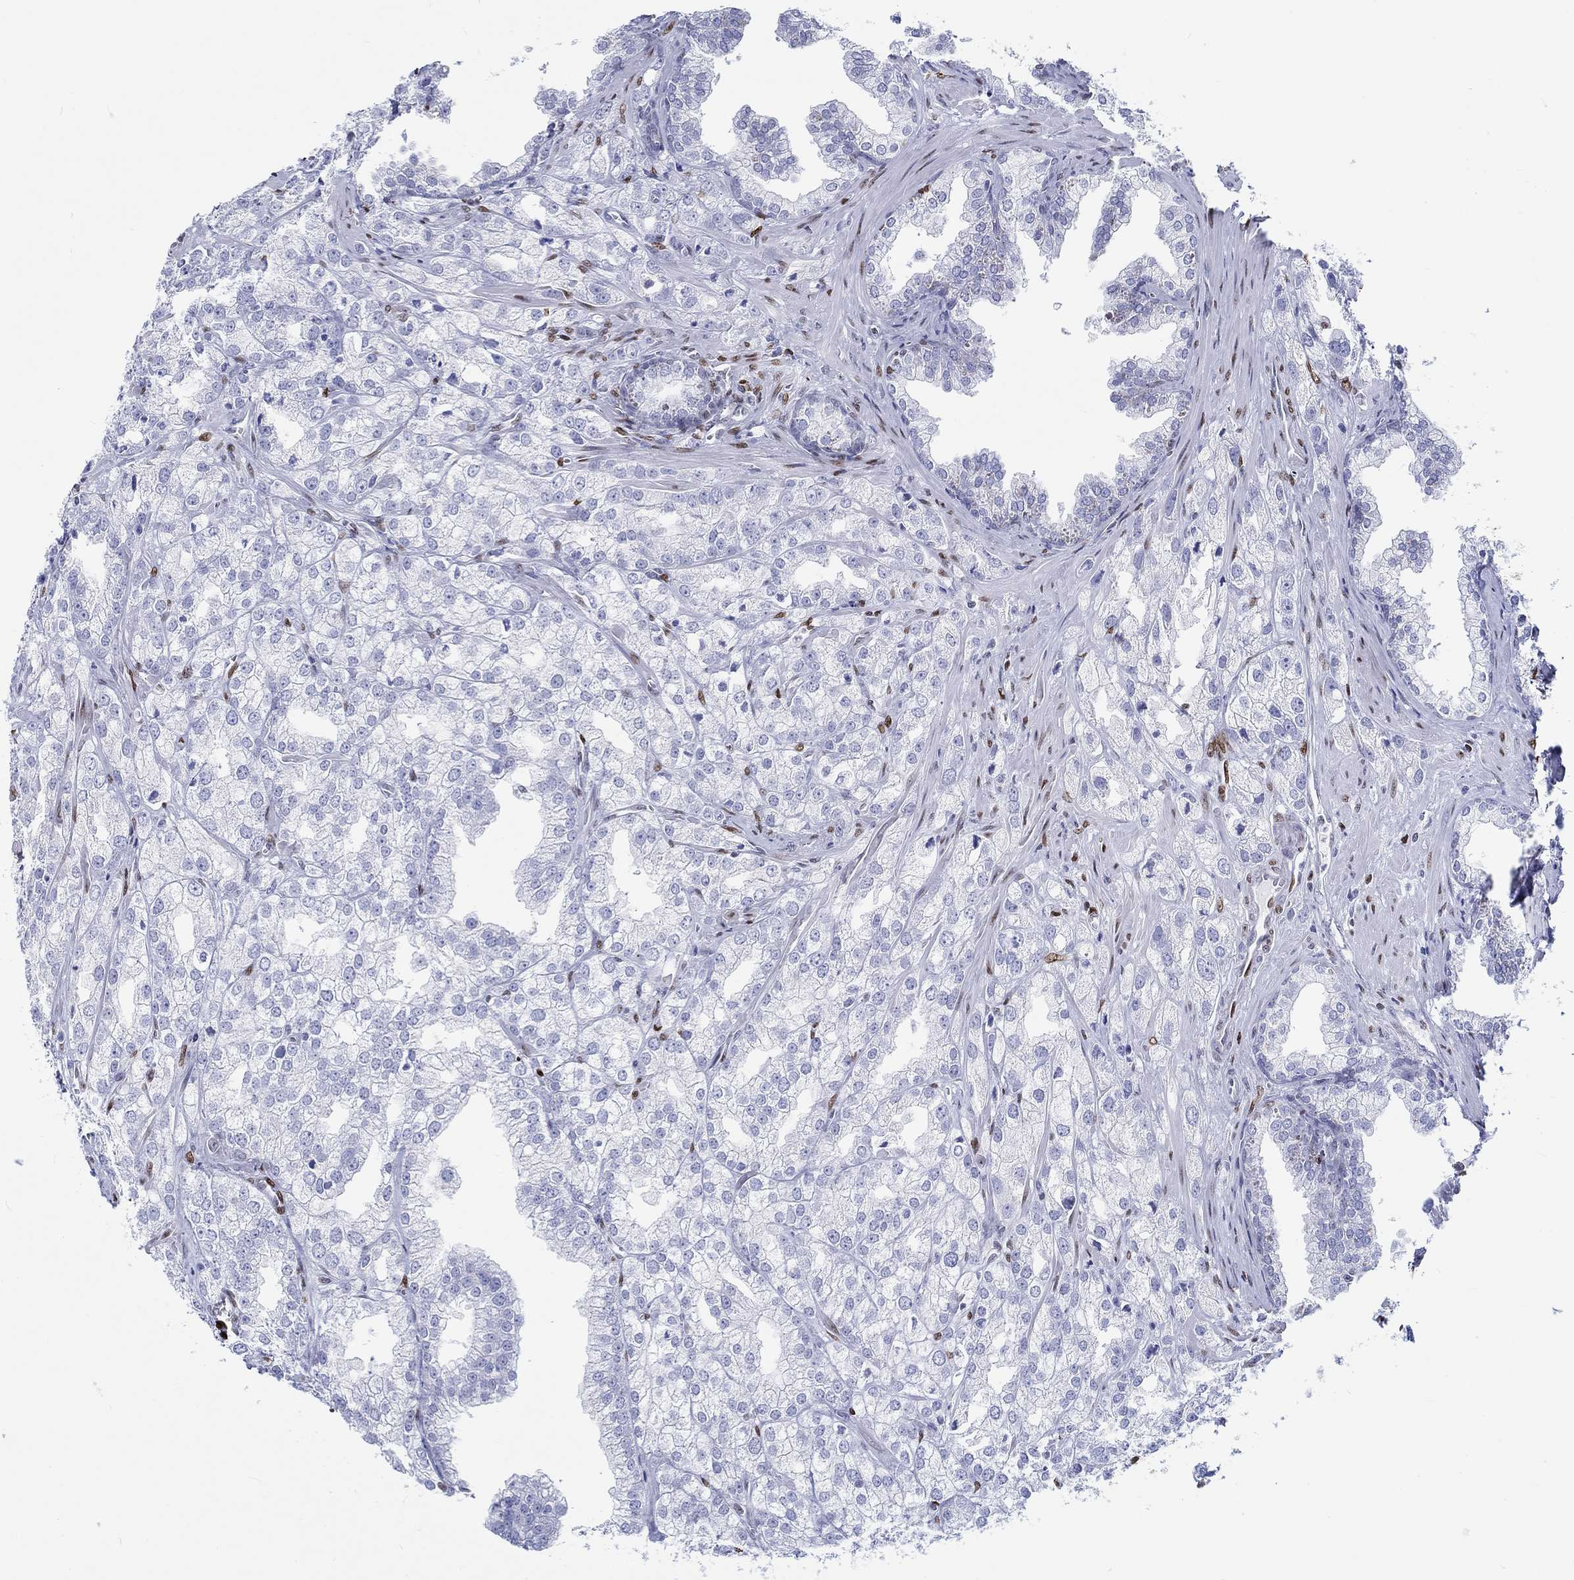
{"staining": {"intensity": "negative", "quantity": "none", "location": "none"}, "tissue": "prostate cancer", "cell_type": "Tumor cells", "image_type": "cancer", "snomed": [{"axis": "morphology", "description": "Adenocarcinoma, NOS"}, {"axis": "topography", "description": "Prostate"}], "caption": "Human prostate cancer (adenocarcinoma) stained for a protein using IHC reveals no expression in tumor cells.", "gene": "H1-1", "patient": {"sex": "male", "age": 70}}